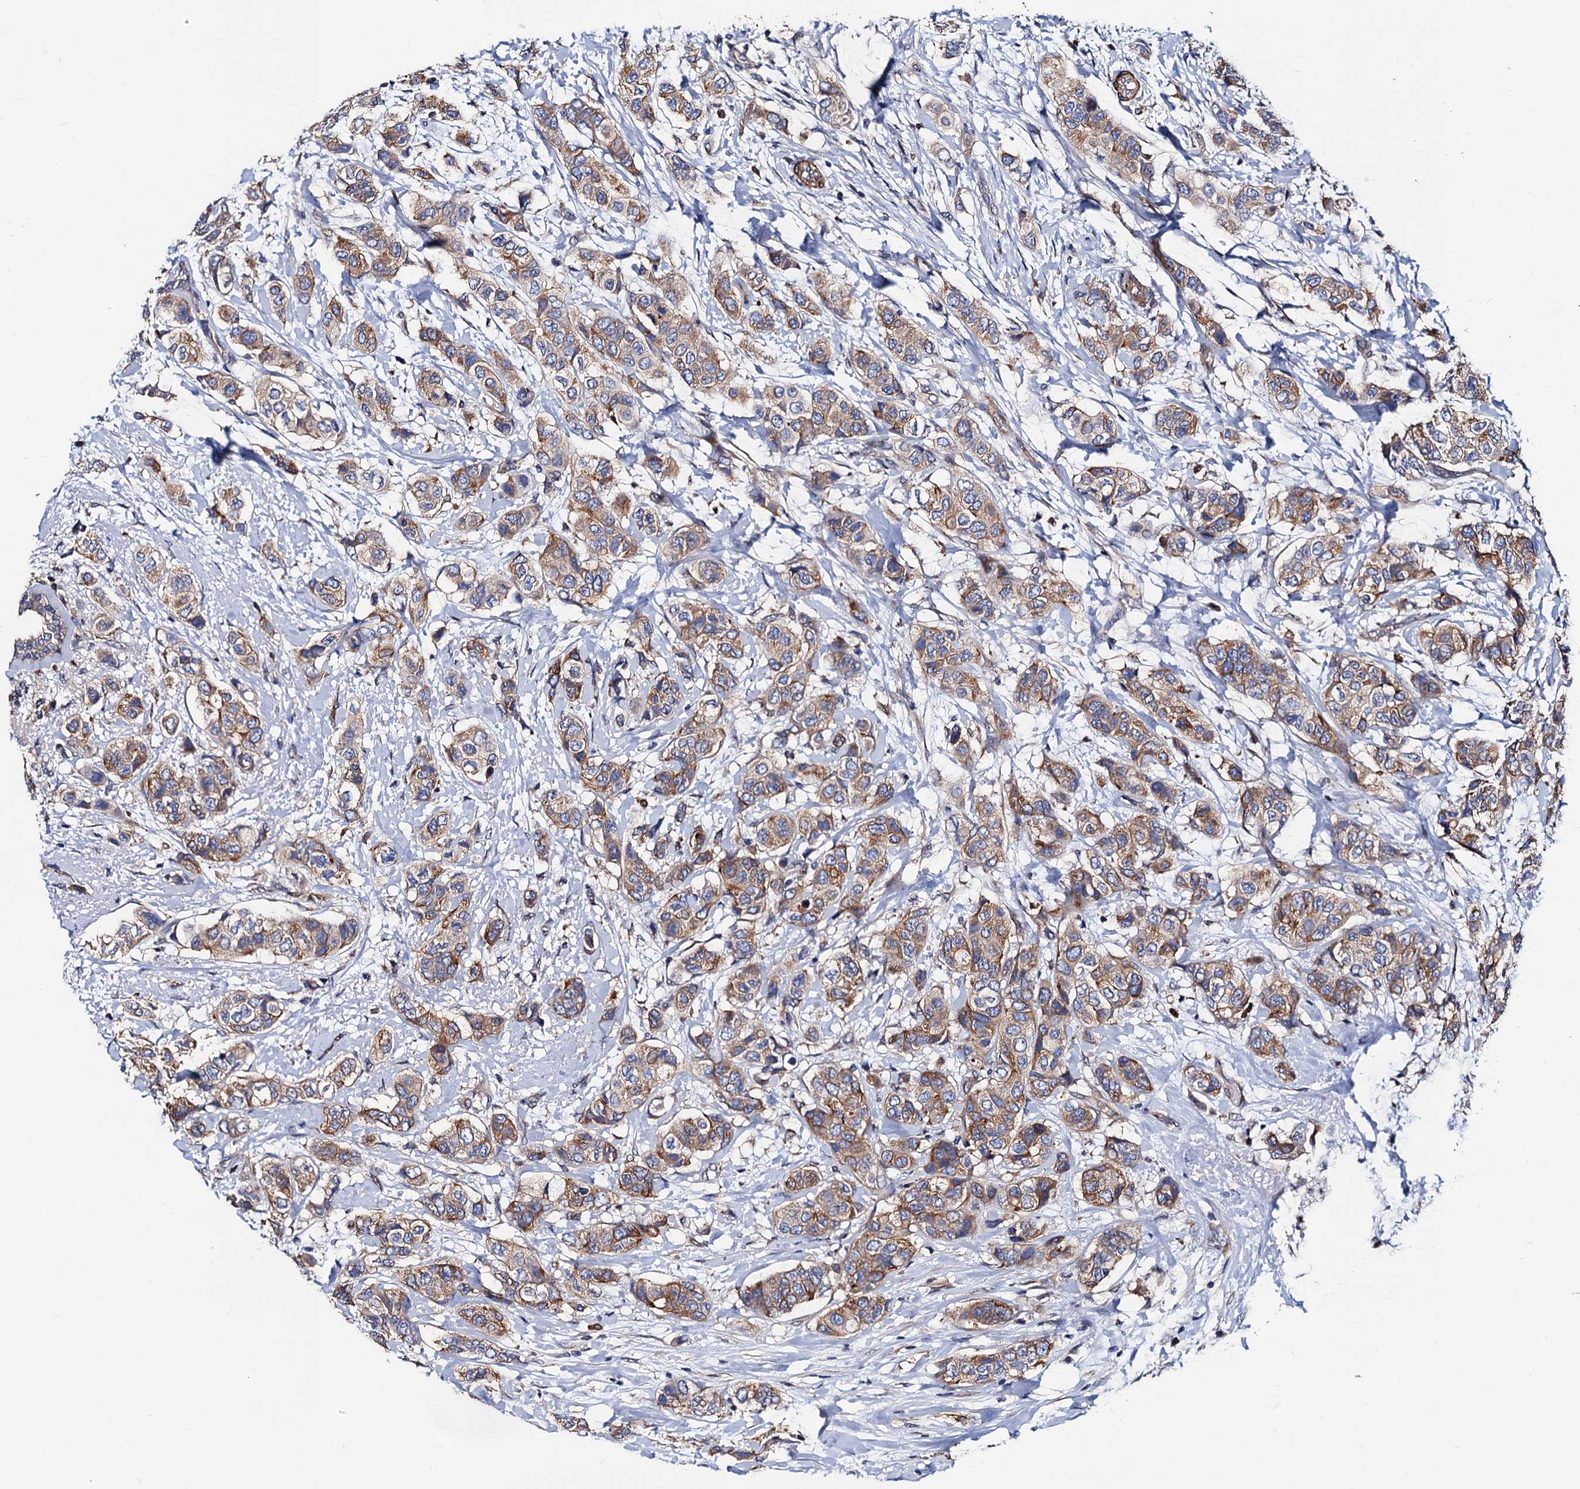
{"staining": {"intensity": "weak", "quantity": ">75%", "location": "cytoplasmic/membranous"}, "tissue": "breast cancer", "cell_type": "Tumor cells", "image_type": "cancer", "snomed": [{"axis": "morphology", "description": "Lobular carcinoma"}, {"axis": "topography", "description": "Breast"}], "caption": "Immunohistochemical staining of human breast lobular carcinoma exhibits low levels of weak cytoplasmic/membranous positivity in approximately >75% of tumor cells. (Brightfield microscopy of DAB IHC at high magnification).", "gene": "ZDHHC18", "patient": {"sex": "female", "age": 51}}